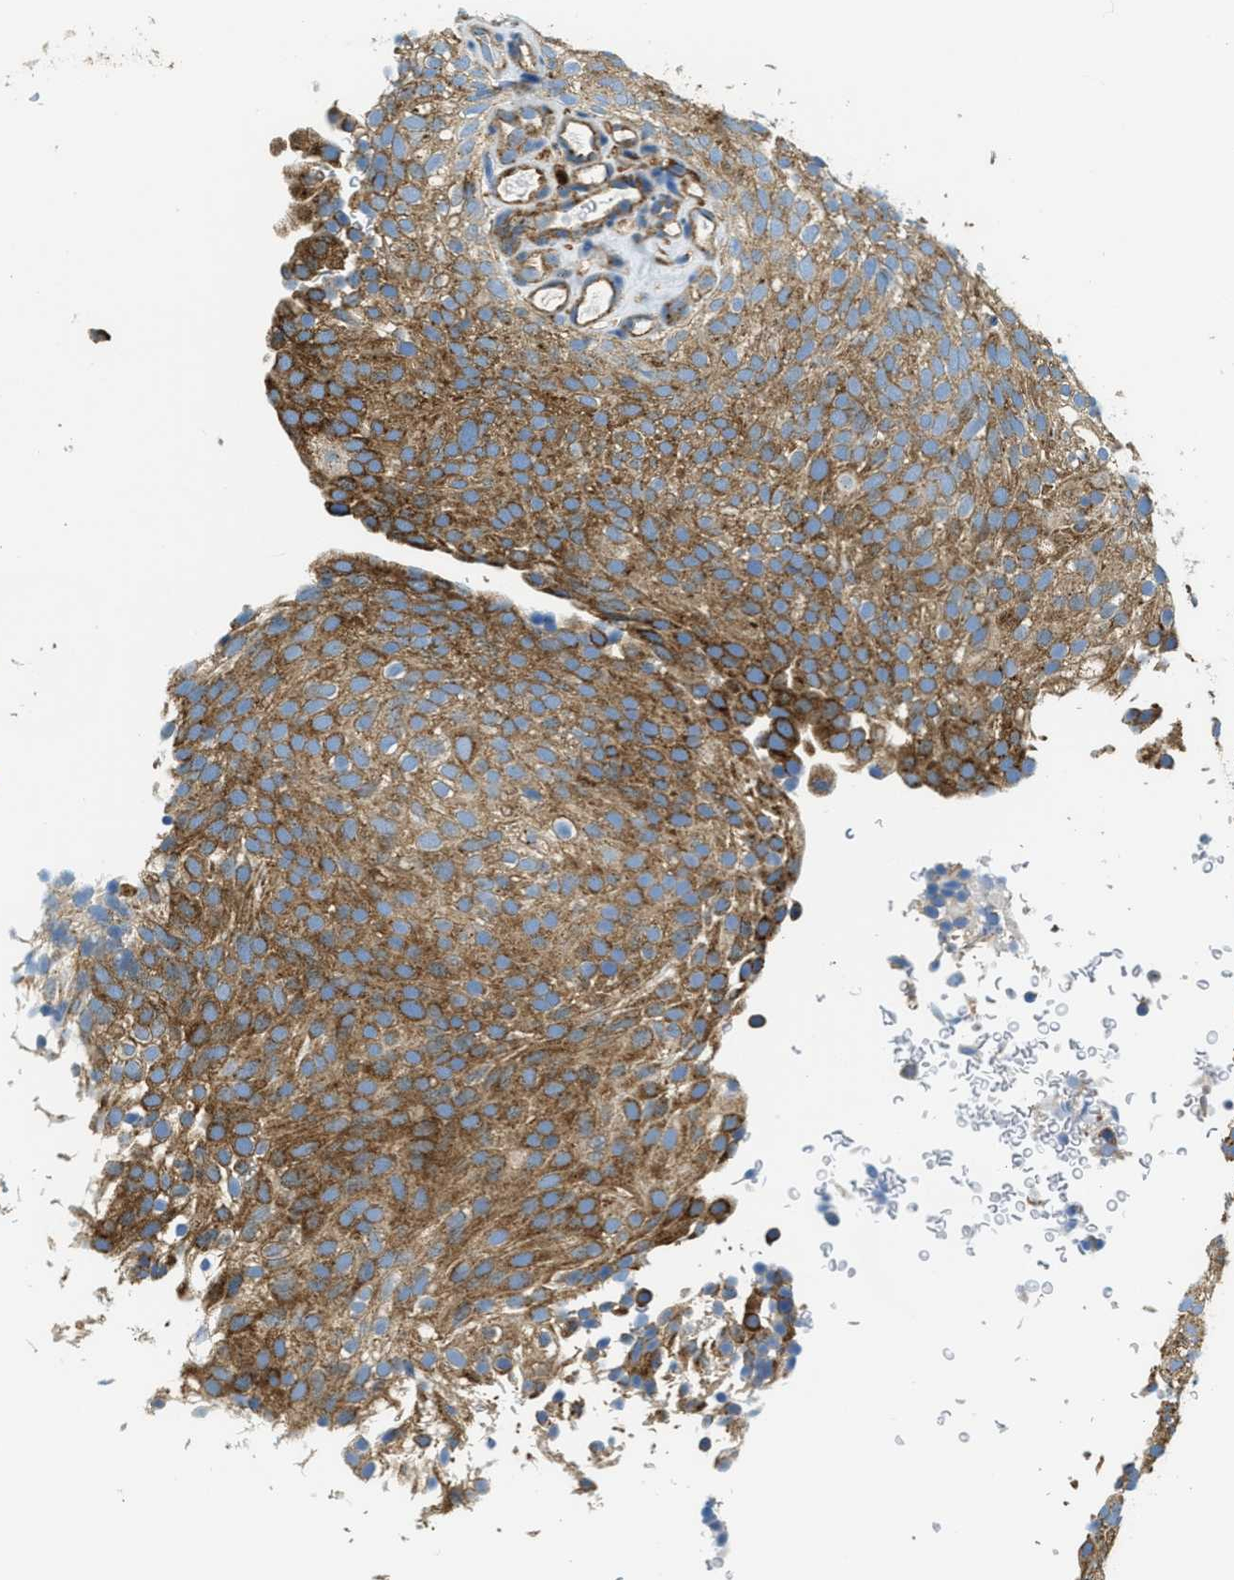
{"staining": {"intensity": "moderate", "quantity": ">75%", "location": "cytoplasmic/membranous"}, "tissue": "urothelial cancer", "cell_type": "Tumor cells", "image_type": "cancer", "snomed": [{"axis": "morphology", "description": "Urothelial carcinoma, Low grade"}, {"axis": "topography", "description": "Urinary bladder"}], "caption": "The photomicrograph demonstrates immunohistochemical staining of urothelial cancer. There is moderate cytoplasmic/membranous staining is seen in approximately >75% of tumor cells.", "gene": "AP2B1", "patient": {"sex": "male", "age": 78}}